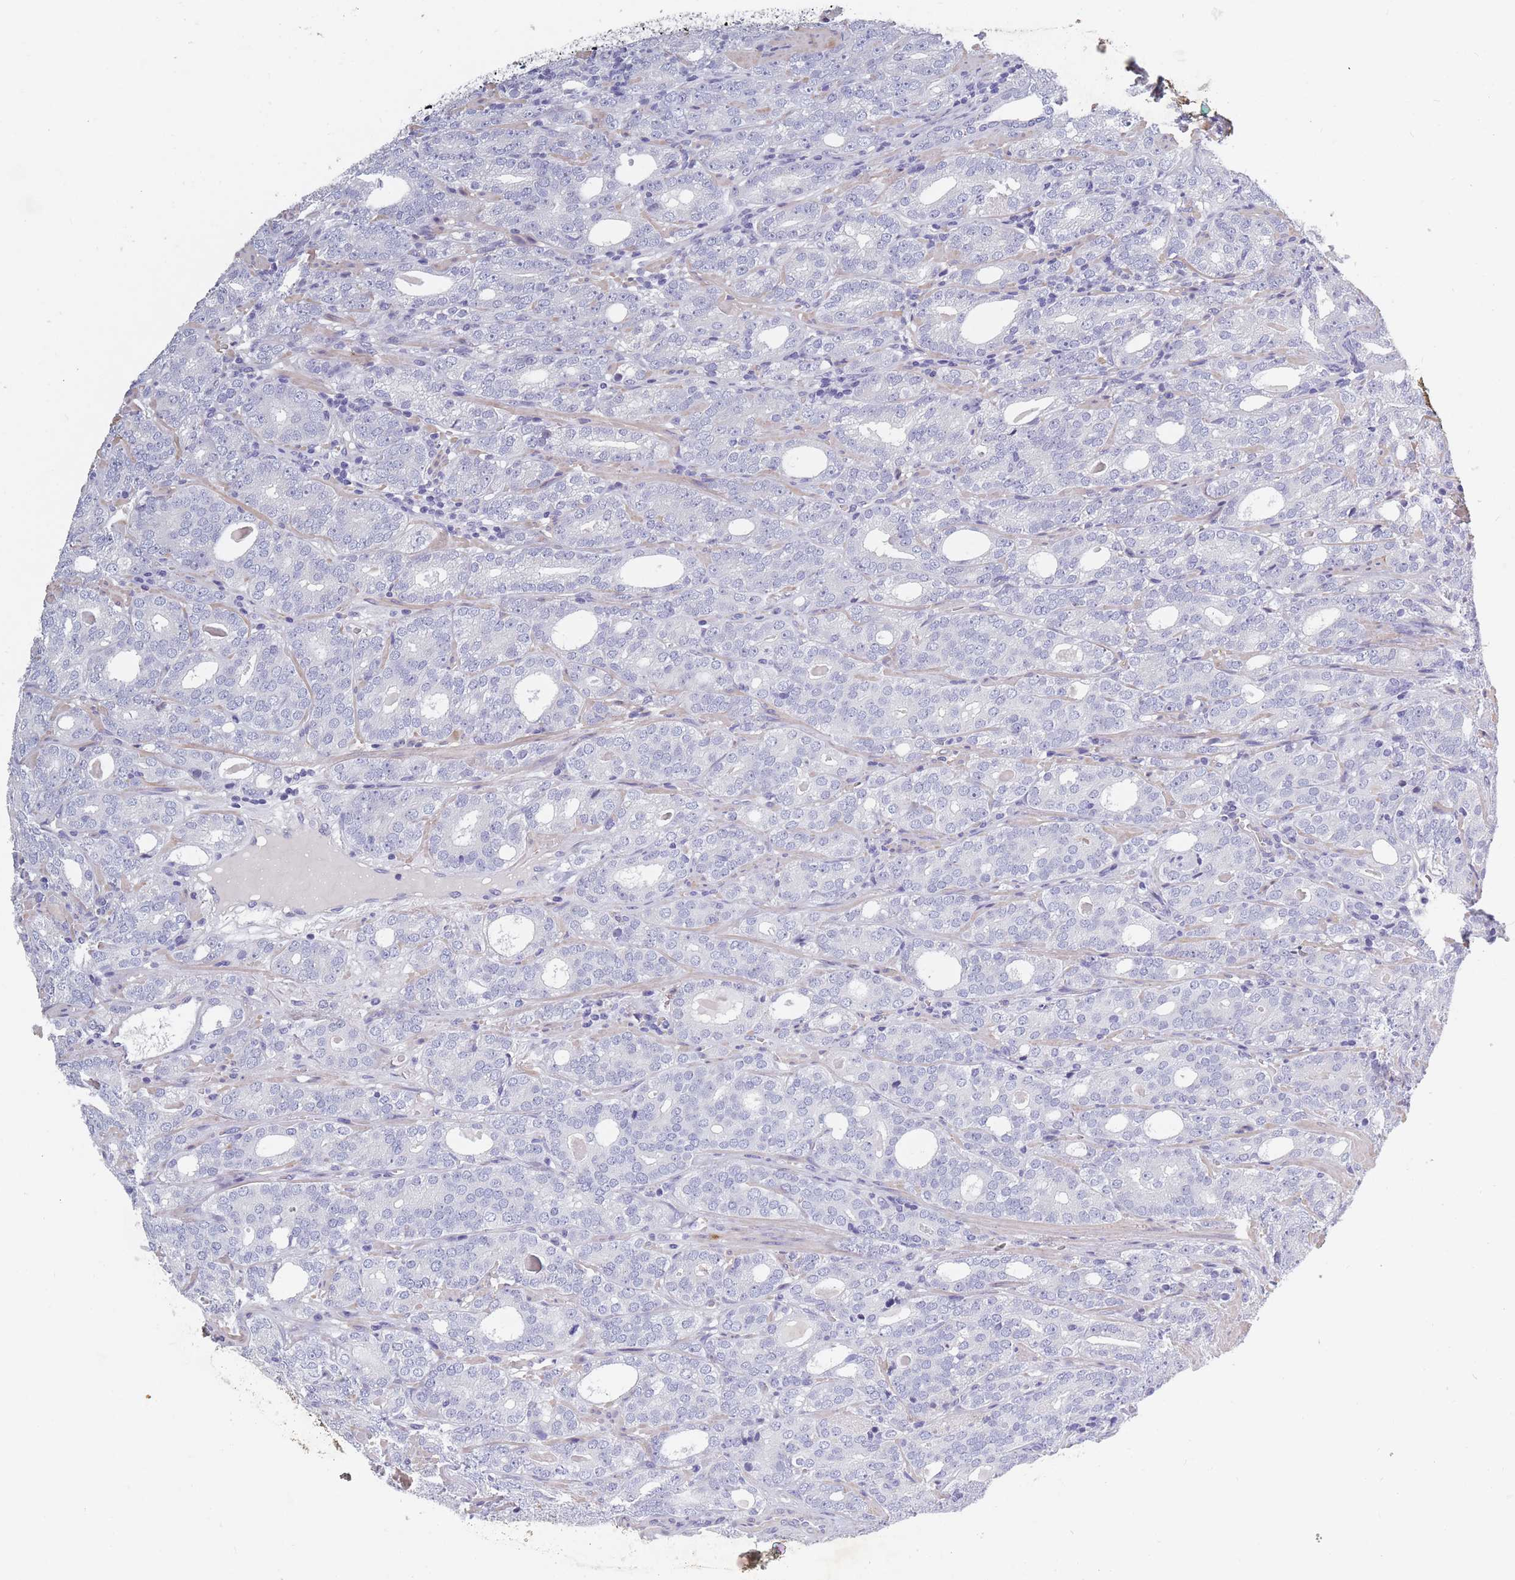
{"staining": {"intensity": "negative", "quantity": "none", "location": "none"}, "tissue": "prostate cancer", "cell_type": "Tumor cells", "image_type": "cancer", "snomed": [{"axis": "morphology", "description": "Adenocarcinoma, High grade"}, {"axis": "topography", "description": "Prostate"}], "caption": "The immunohistochemistry (IHC) histopathology image has no significant expression in tumor cells of prostate cancer tissue.", "gene": "OR4C5", "patient": {"sex": "male", "age": 64}}